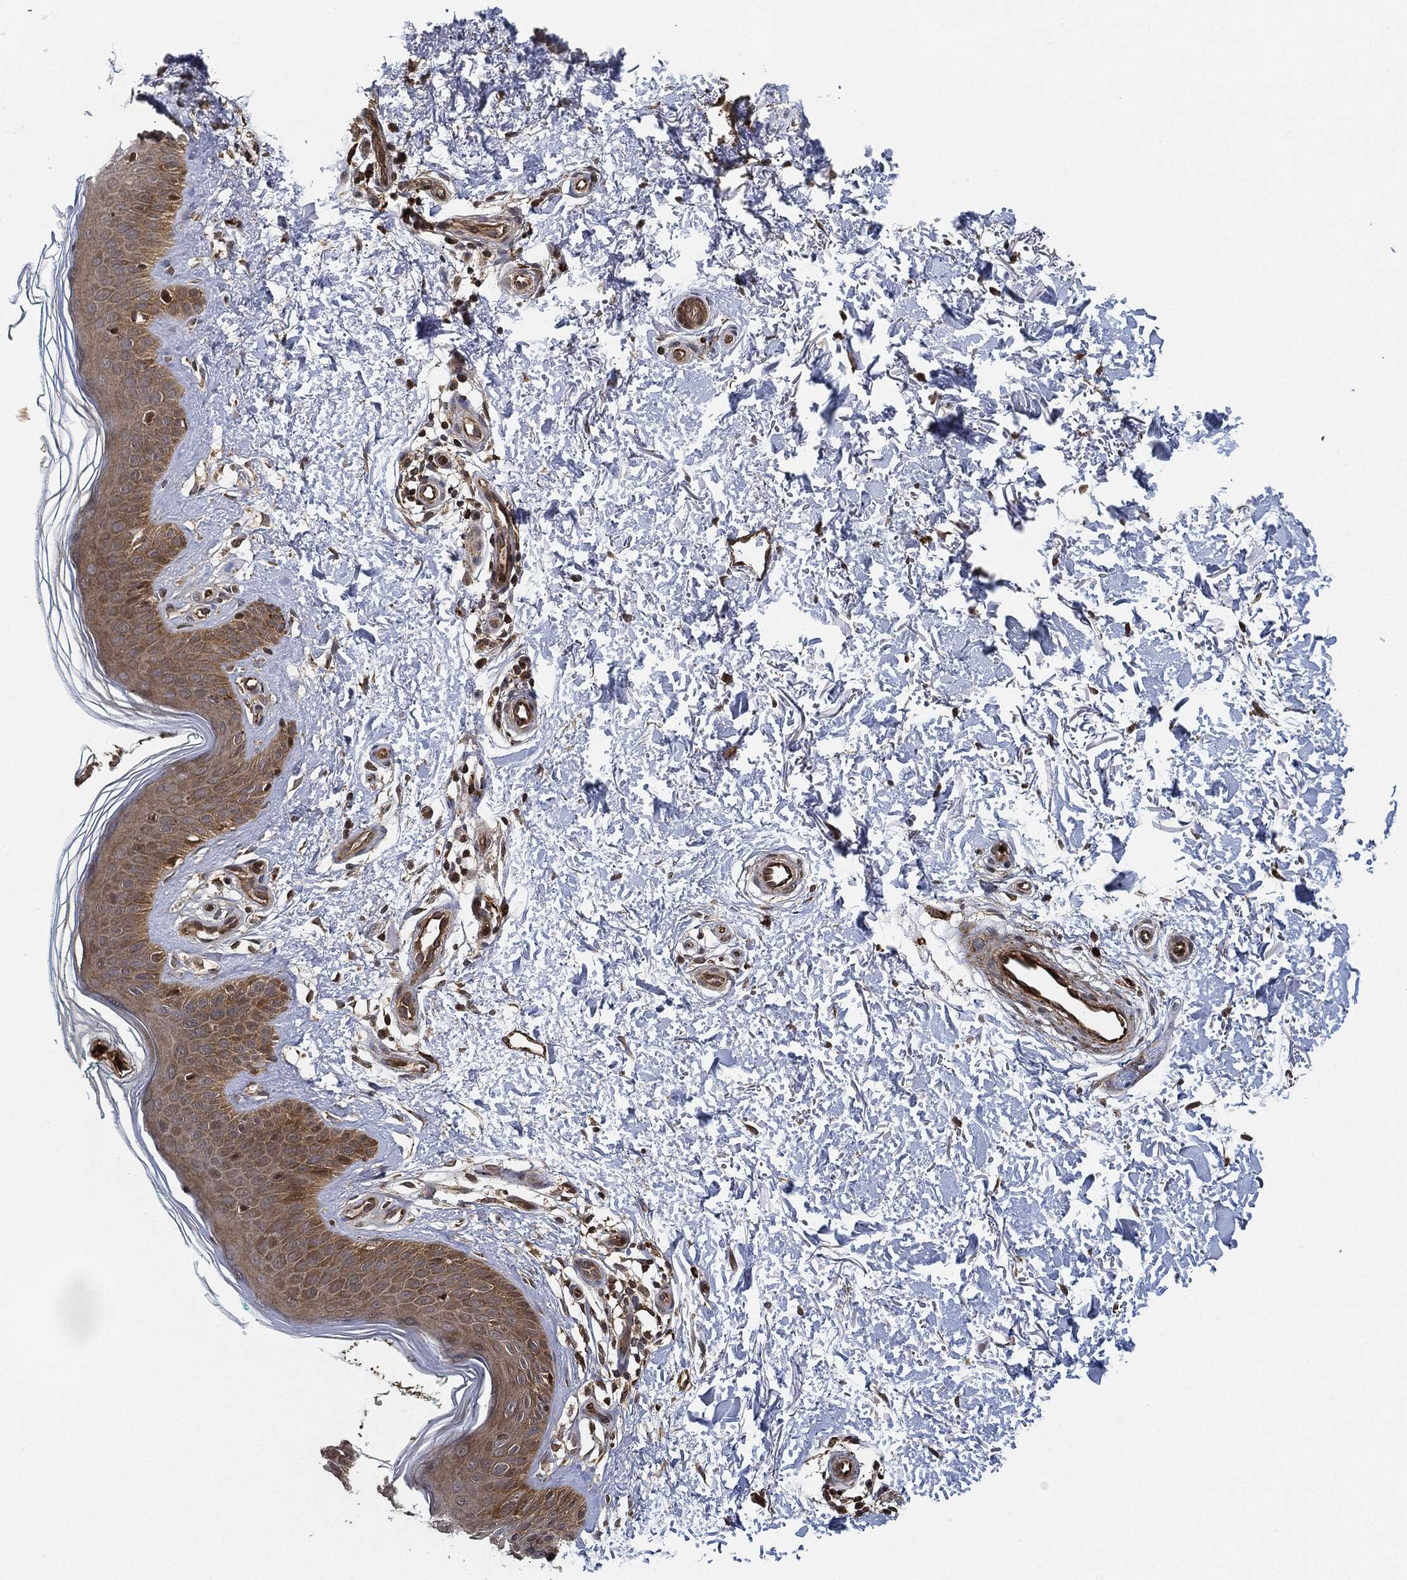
{"staining": {"intensity": "moderate", "quantity": ">75%", "location": "cytoplasmic/membranous"}, "tissue": "skin", "cell_type": "Fibroblasts", "image_type": "normal", "snomed": [{"axis": "morphology", "description": "Normal tissue, NOS"}, {"axis": "morphology", "description": "Inflammation, NOS"}, {"axis": "morphology", "description": "Fibrosis, NOS"}, {"axis": "topography", "description": "Skin"}], "caption": "Protein expression by IHC shows moderate cytoplasmic/membranous staining in approximately >75% of fibroblasts in unremarkable skin. (brown staining indicates protein expression, while blue staining denotes nuclei).", "gene": "MAP3K3", "patient": {"sex": "male", "age": 71}}